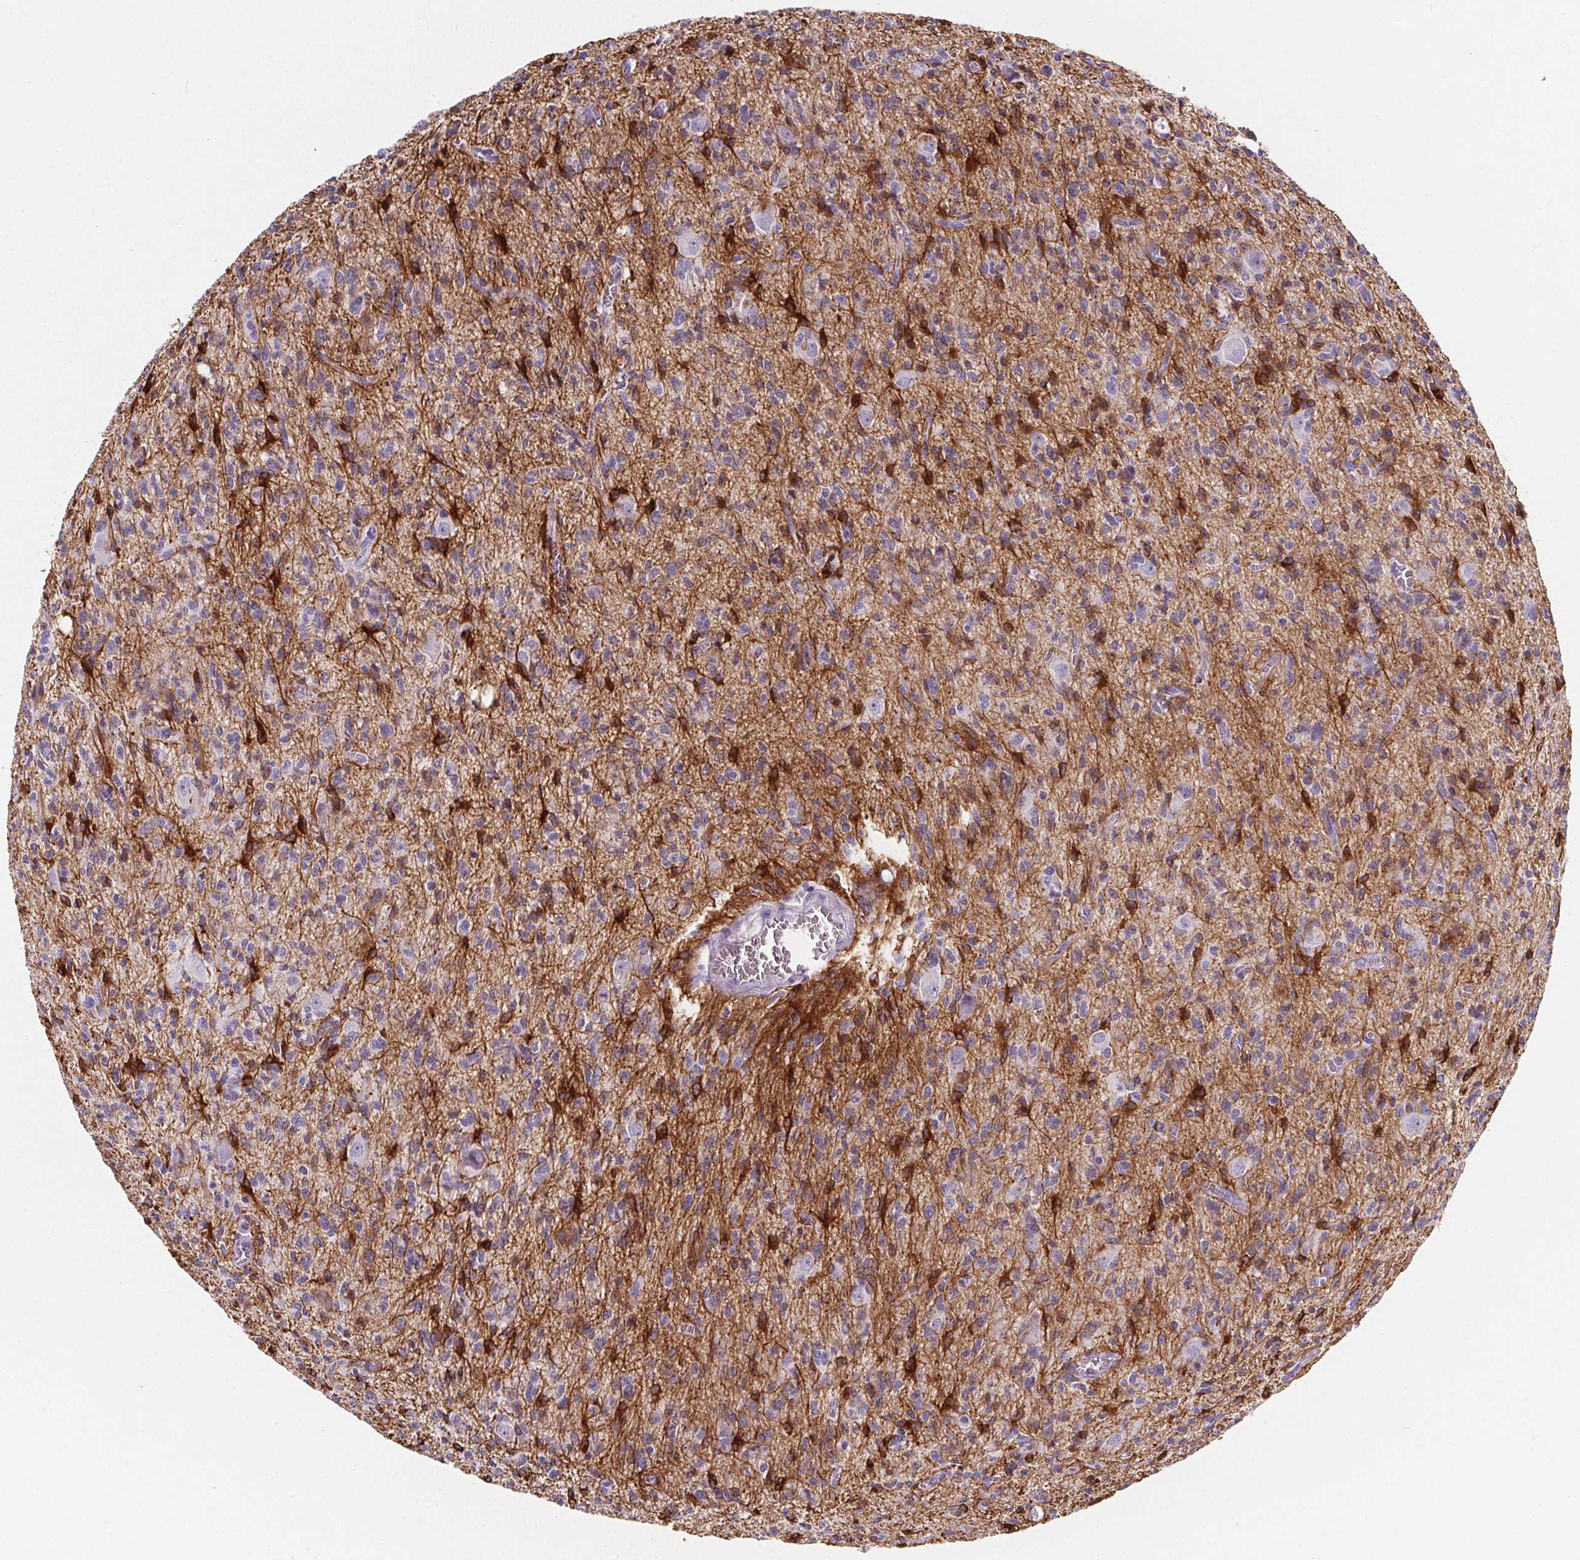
{"staining": {"intensity": "negative", "quantity": "none", "location": "none"}, "tissue": "glioma", "cell_type": "Tumor cells", "image_type": "cancer", "snomed": [{"axis": "morphology", "description": "Glioma, malignant, Low grade"}, {"axis": "topography", "description": "Brain"}], "caption": "An image of malignant low-grade glioma stained for a protein reveals no brown staining in tumor cells.", "gene": "ADRB1", "patient": {"sex": "male", "age": 64}}